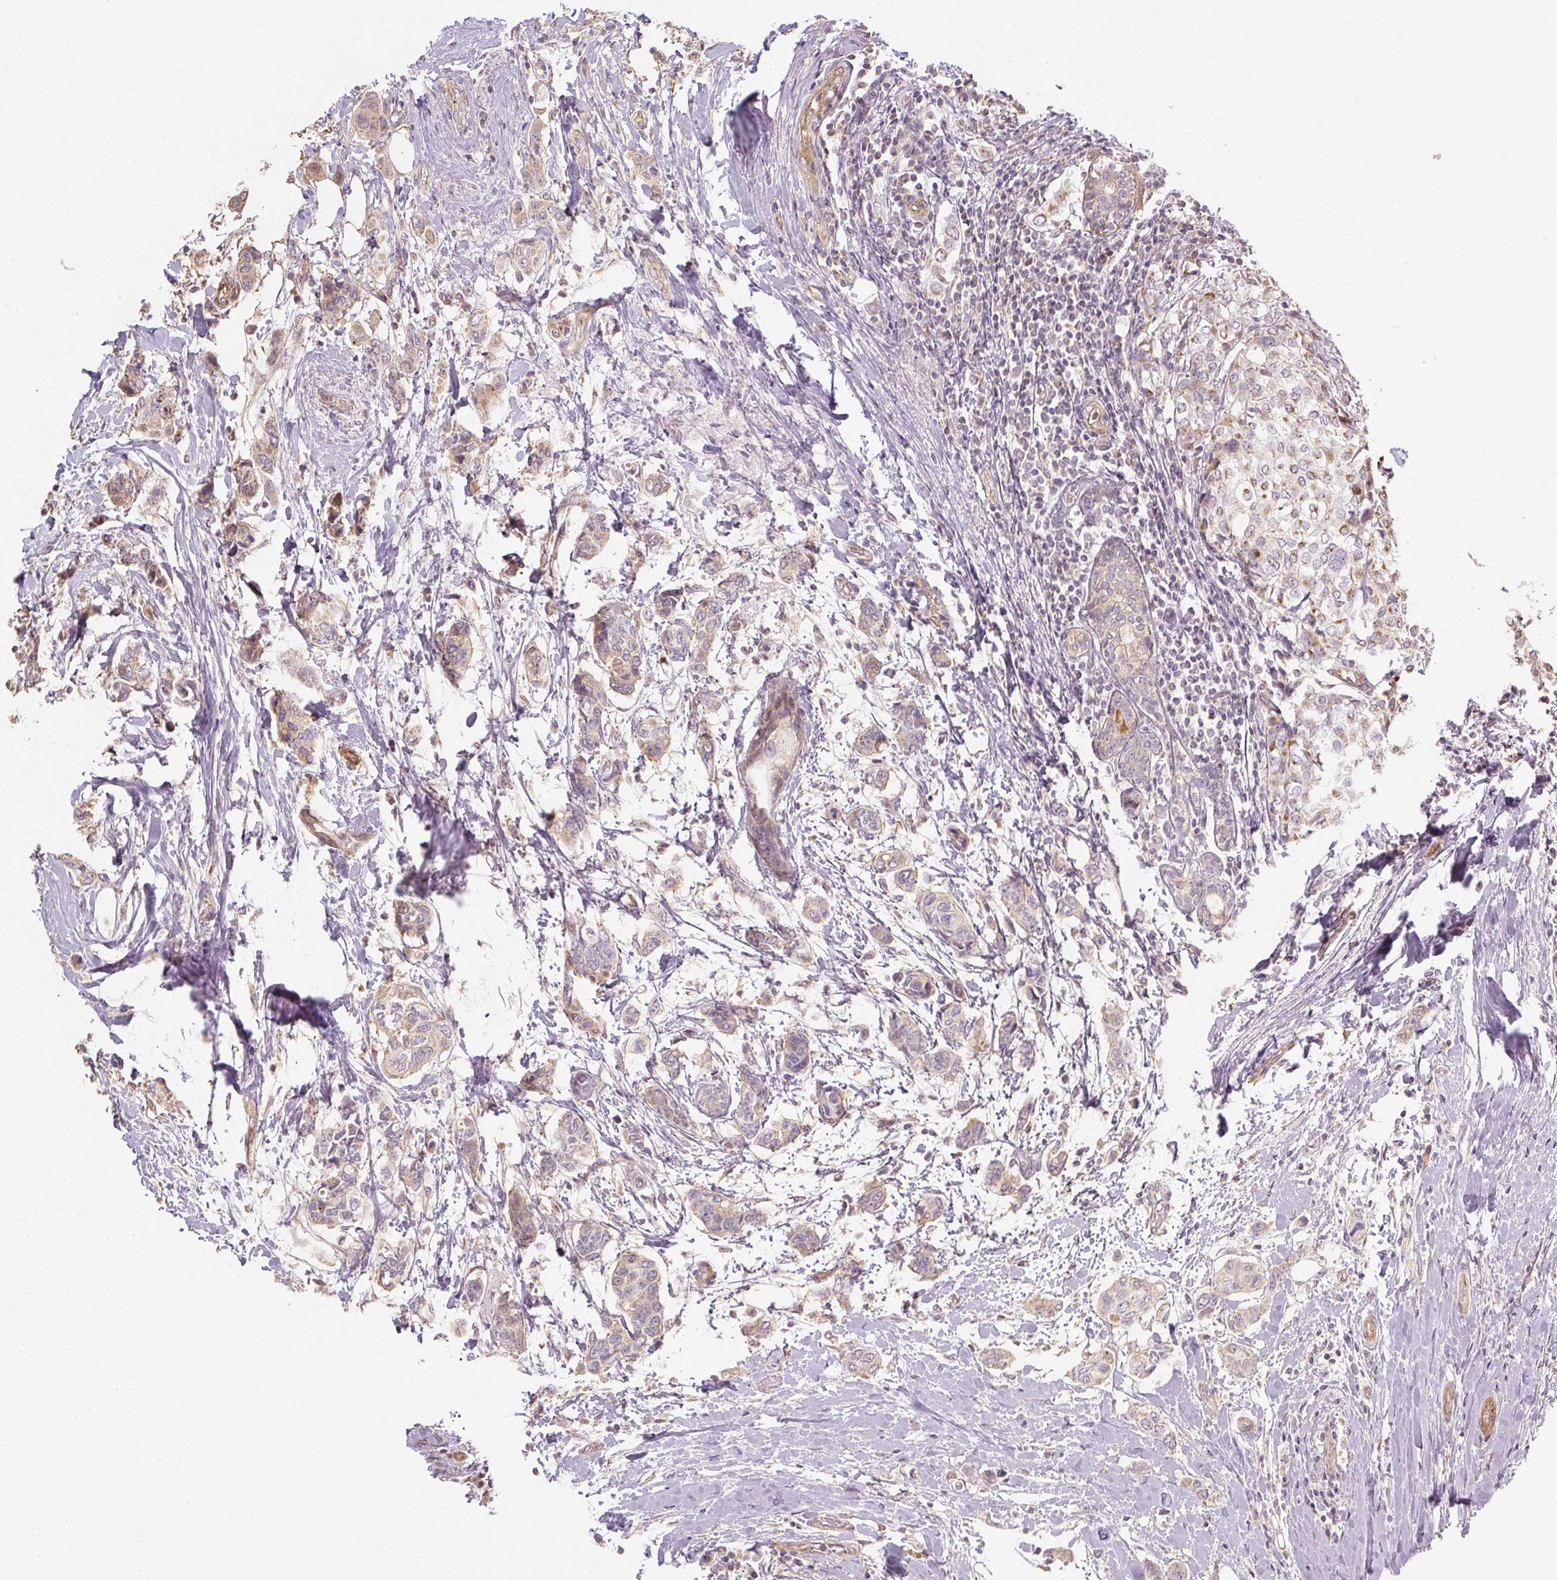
{"staining": {"intensity": "weak", "quantity": "25%-75%", "location": "cytoplasmic/membranous"}, "tissue": "breast cancer", "cell_type": "Tumor cells", "image_type": "cancer", "snomed": [{"axis": "morphology", "description": "Lobular carcinoma"}, {"axis": "topography", "description": "Breast"}], "caption": "Breast cancer (lobular carcinoma) stained with DAB (3,3'-diaminobenzidine) immunohistochemistry (IHC) displays low levels of weak cytoplasmic/membranous expression in approximately 25%-75% of tumor cells.", "gene": "RB1CC1", "patient": {"sex": "female", "age": 51}}